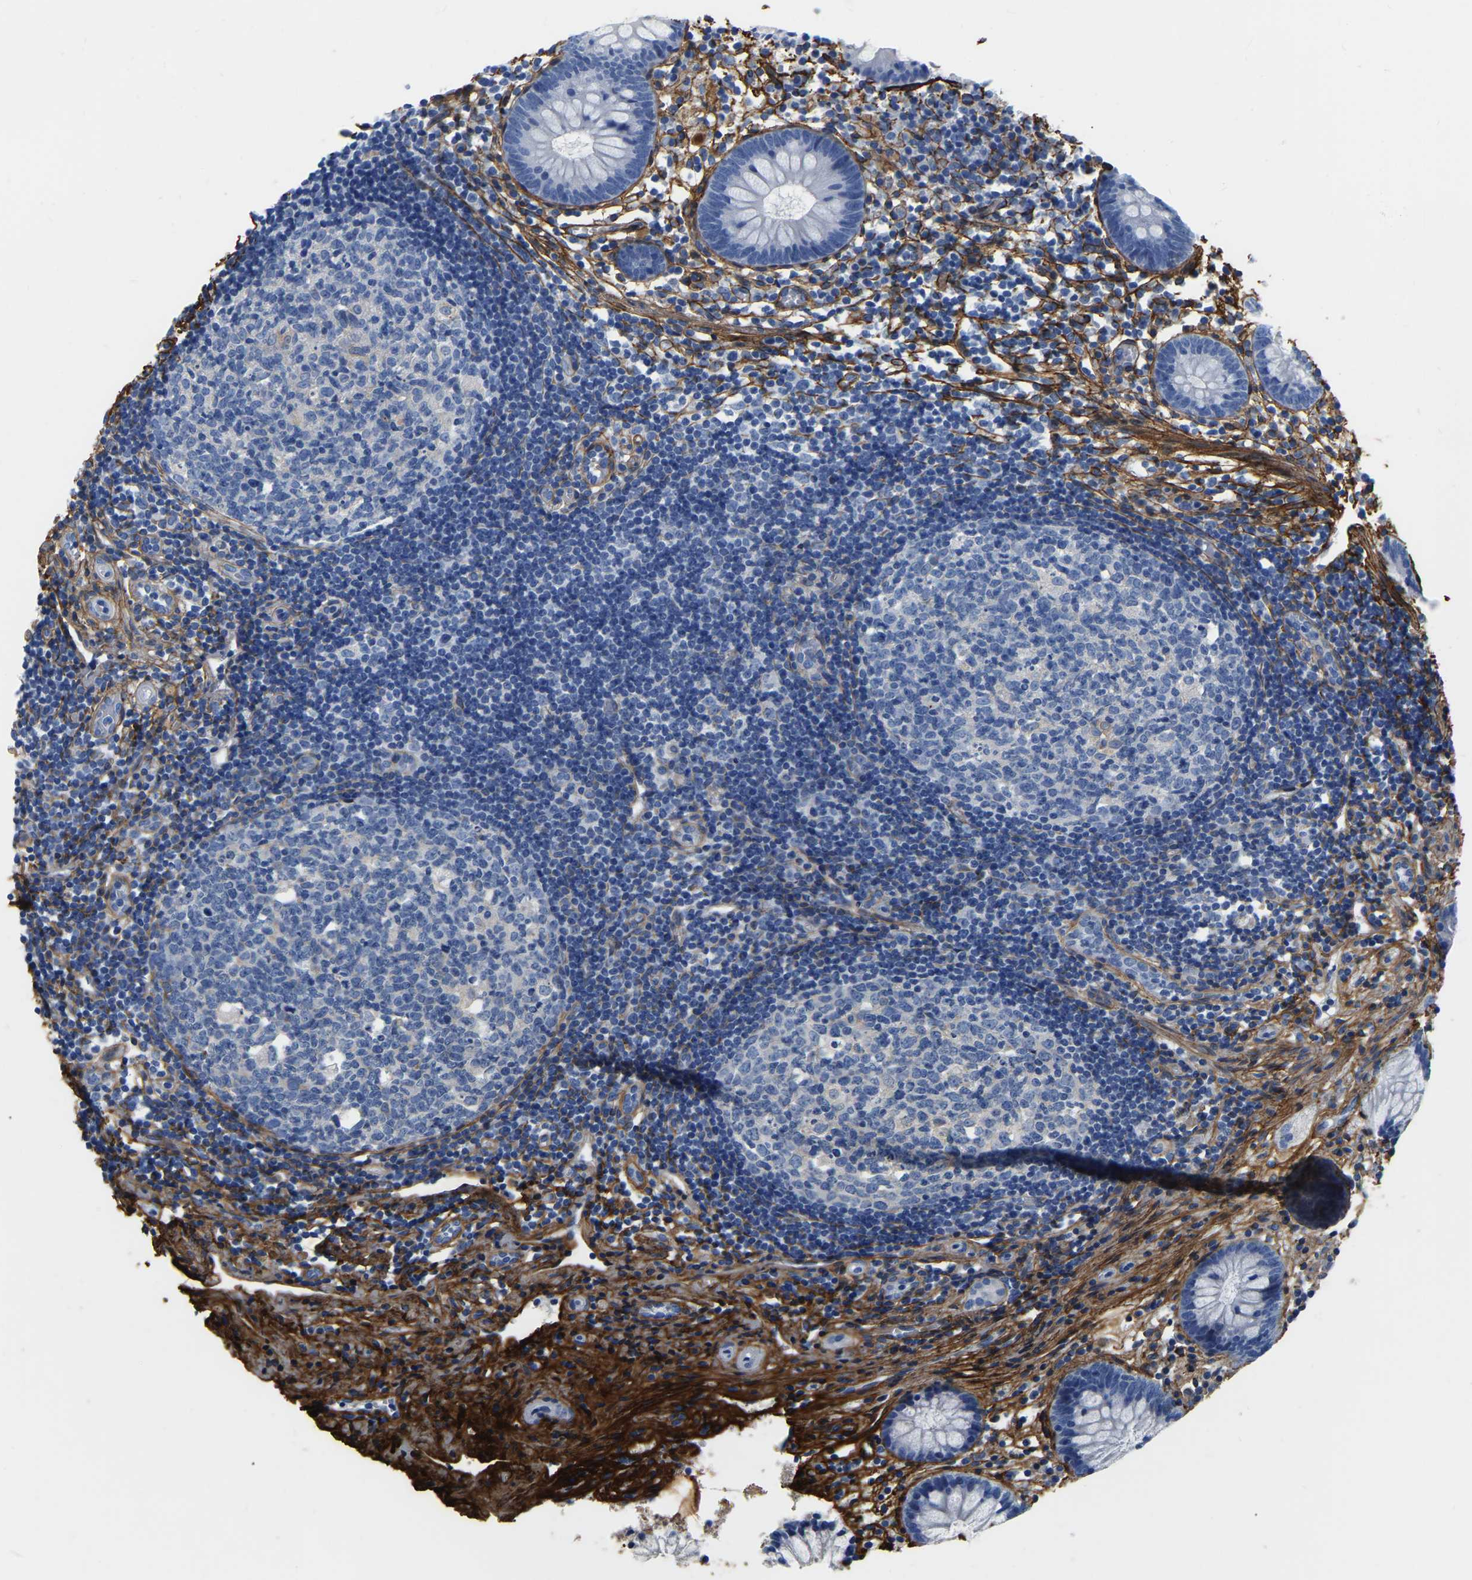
{"staining": {"intensity": "negative", "quantity": "none", "location": "none"}, "tissue": "appendix", "cell_type": "Glandular cells", "image_type": "normal", "snomed": [{"axis": "morphology", "description": "Normal tissue, NOS"}, {"axis": "topography", "description": "Appendix"}], "caption": "Immunohistochemical staining of unremarkable human appendix exhibits no significant expression in glandular cells.", "gene": "COL6A1", "patient": {"sex": "female", "age": 20}}